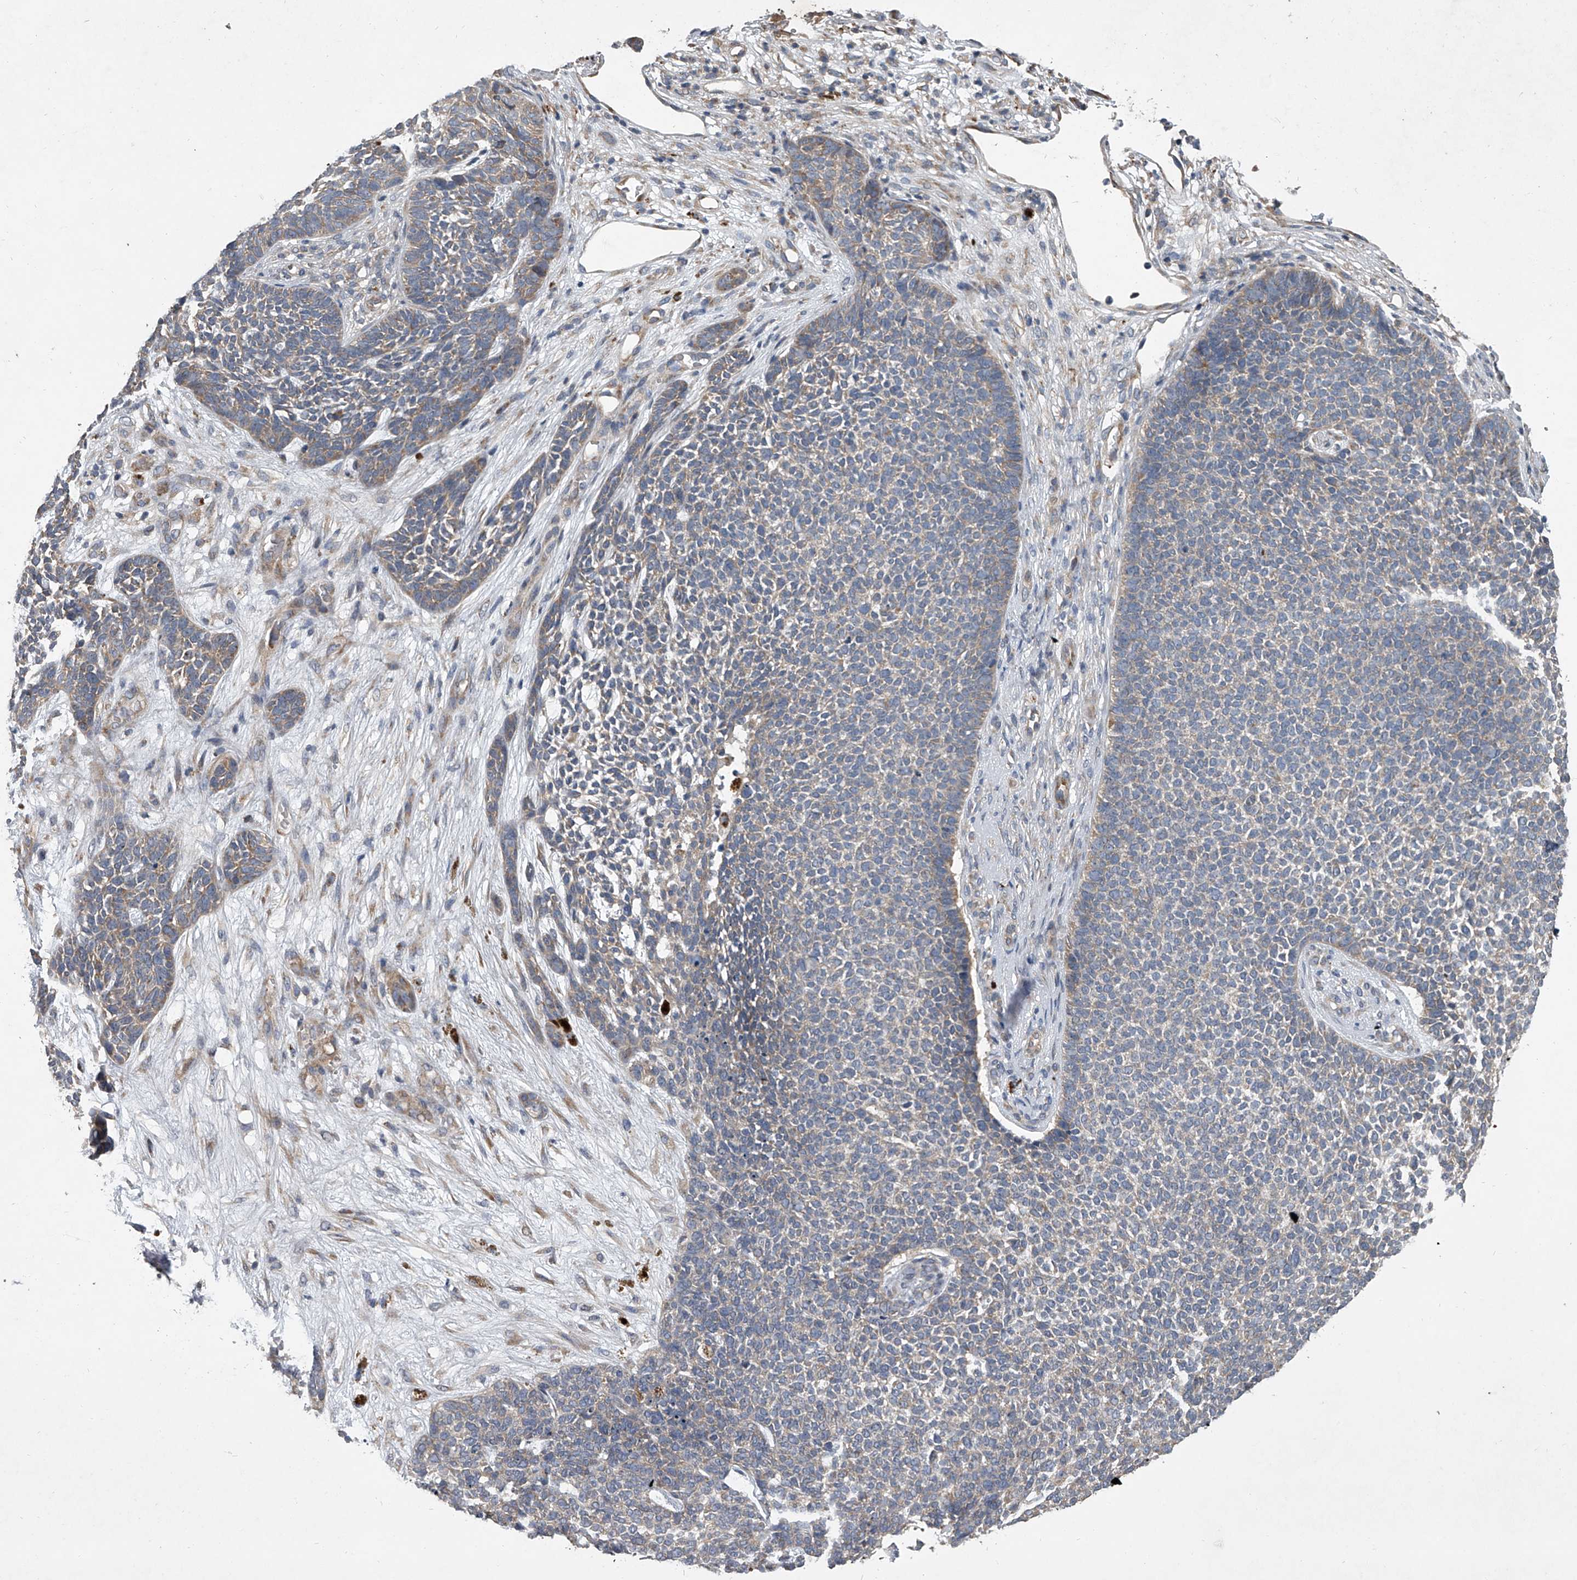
{"staining": {"intensity": "weak", "quantity": "25%-75%", "location": "cytoplasmic/membranous"}, "tissue": "skin cancer", "cell_type": "Tumor cells", "image_type": "cancer", "snomed": [{"axis": "morphology", "description": "Basal cell carcinoma"}, {"axis": "topography", "description": "Skin"}], "caption": "The image demonstrates a brown stain indicating the presence of a protein in the cytoplasmic/membranous of tumor cells in skin cancer.", "gene": "DOCK9", "patient": {"sex": "female", "age": 84}}